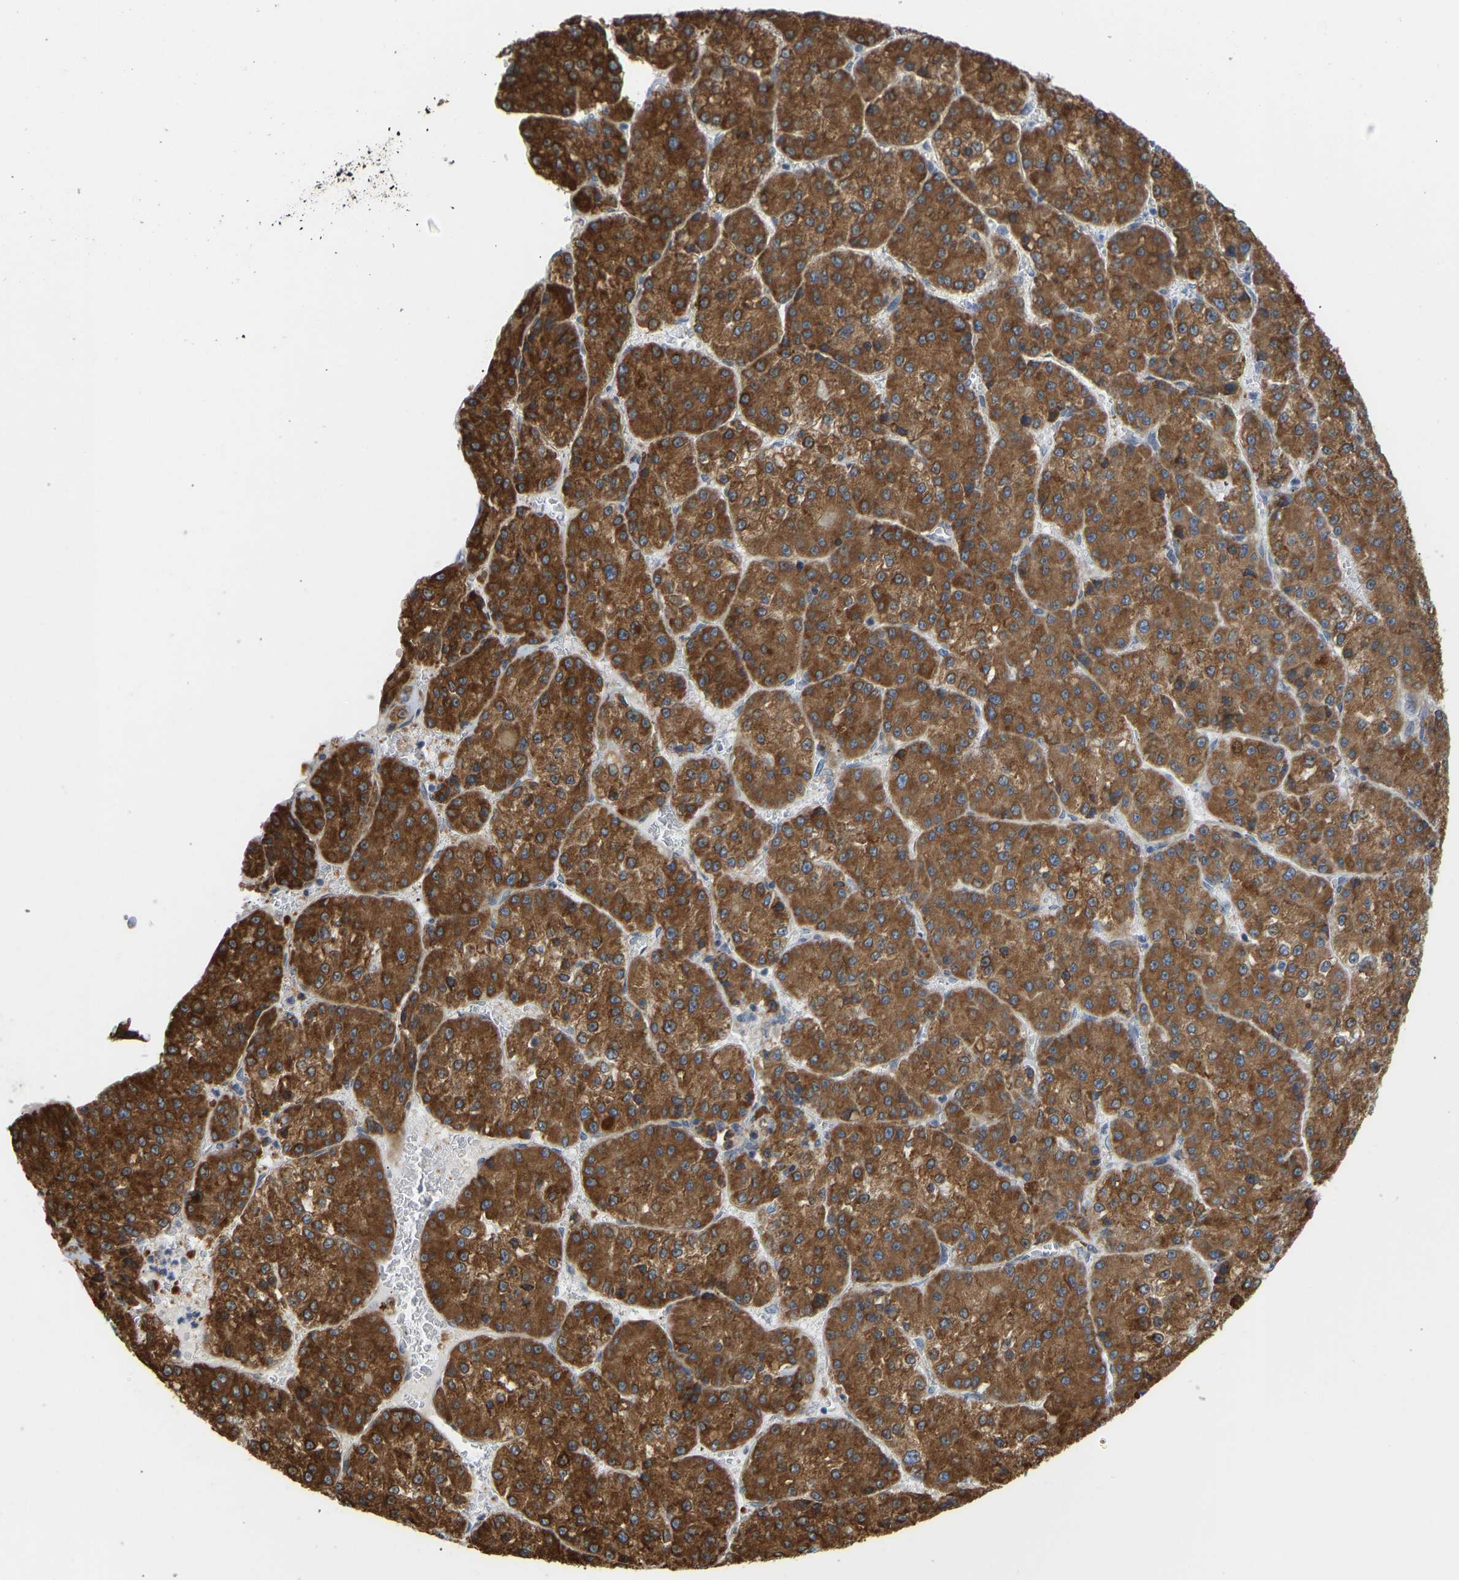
{"staining": {"intensity": "moderate", "quantity": ">75%", "location": "cytoplasmic/membranous"}, "tissue": "liver cancer", "cell_type": "Tumor cells", "image_type": "cancer", "snomed": [{"axis": "morphology", "description": "Carcinoma, Hepatocellular, NOS"}, {"axis": "topography", "description": "Liver"}], "caption": "An immunohistochemistry micrograph of tumor tissue is shown. Protein staining in brown labels moderate cytoplasmic/membranous positivity in liver hepatocellular carcinoma within tumor cells.", "gene": "BEND3", "patient": {"sex": "female", "age": 73}}